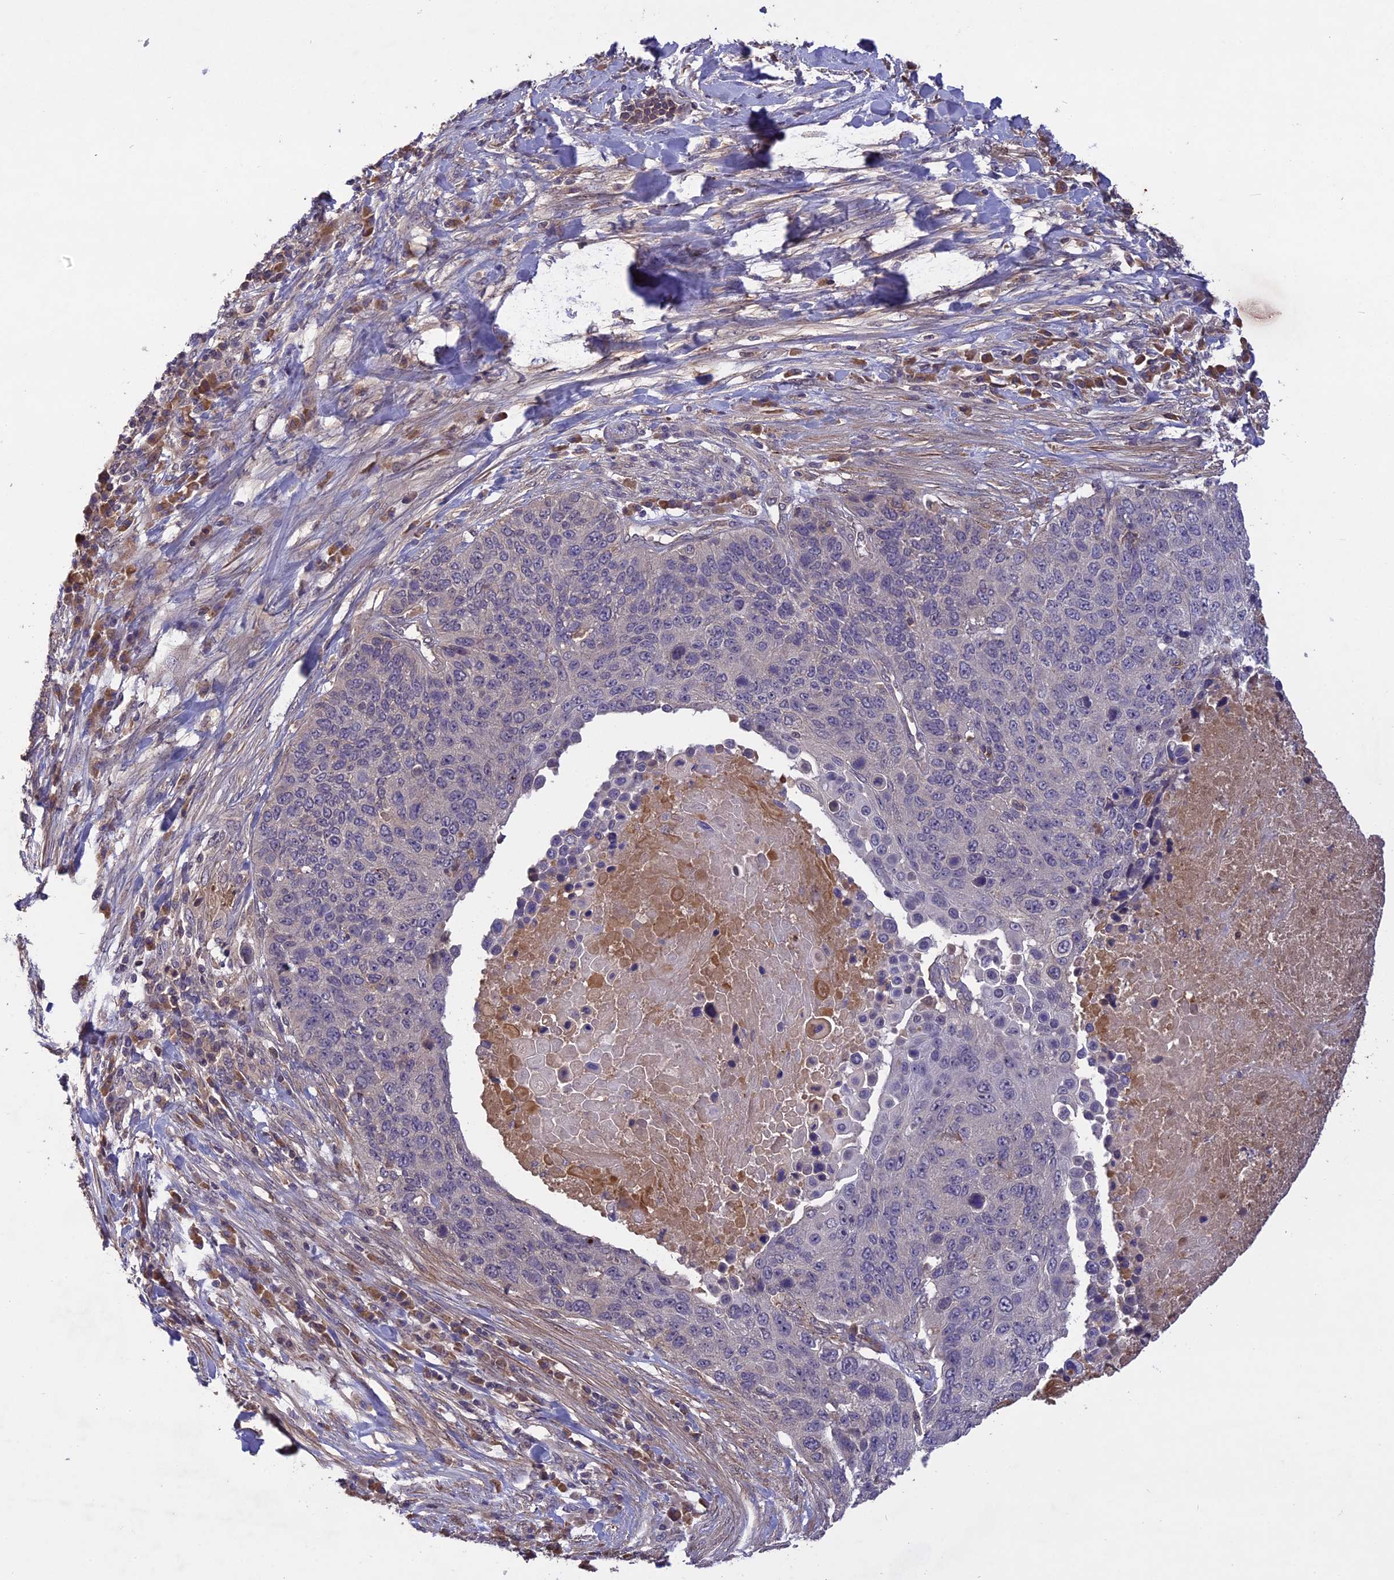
{"staining": {"intensity": "negative", "quantity": "none", "location": "none"}, "tissue": "lung cancer", "cell_type": "Tumor cells", "image_type": "cancer", "snomed": [{"axis": "morphology", "description": "Normal tissue, NOS"}, {"axis": "morphology", "description": "Squamous cell carcinoma, NOS"}, {"axis": "topography", "description": "Lymph node"}, {"axis": "topography", "description": "Lung"}], "caption": "Image shows no significant protein expression in tumor cells of lung squamous cell carcinoma.", "gene": "ADO", "patient": {"sex": "male", "age": 66}}